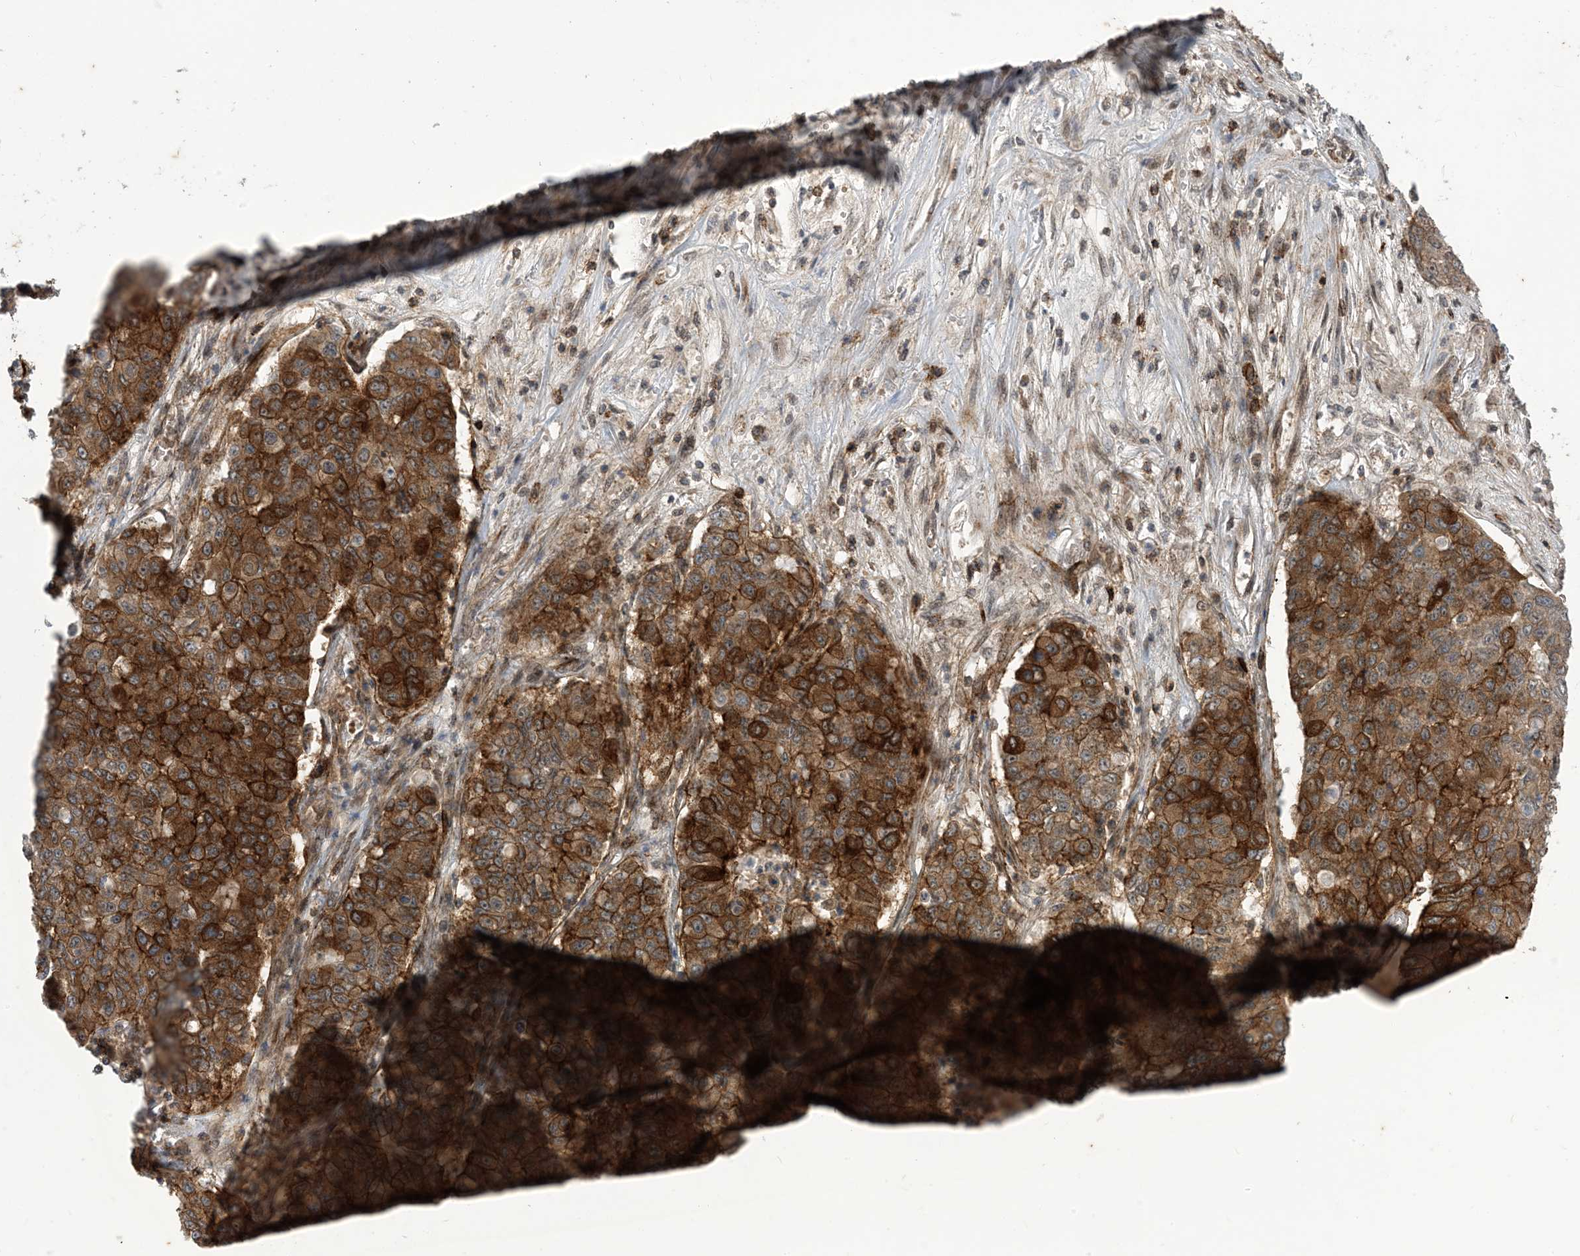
{"staining": {"intensity": "strong", "quantity": ">75%", "location": "cytoplasmic/membranous"}, "tissue": "lung cancer", "cell_type": "Tumor cells", "image_type": "cancer", "snomed": [{"axis": "morphology", "description": "Squamous cell carcinoma, NOS"}, {"axis": "topography", "description": "Lung"}], "caption": "A high amount of strong cytoplasmic/membranous expression is appreciated in approximately >75% of tumor cells in lung cancer tissue.", "gene": "LAGE3", "patient": {"sex": "male", "age": 74}}